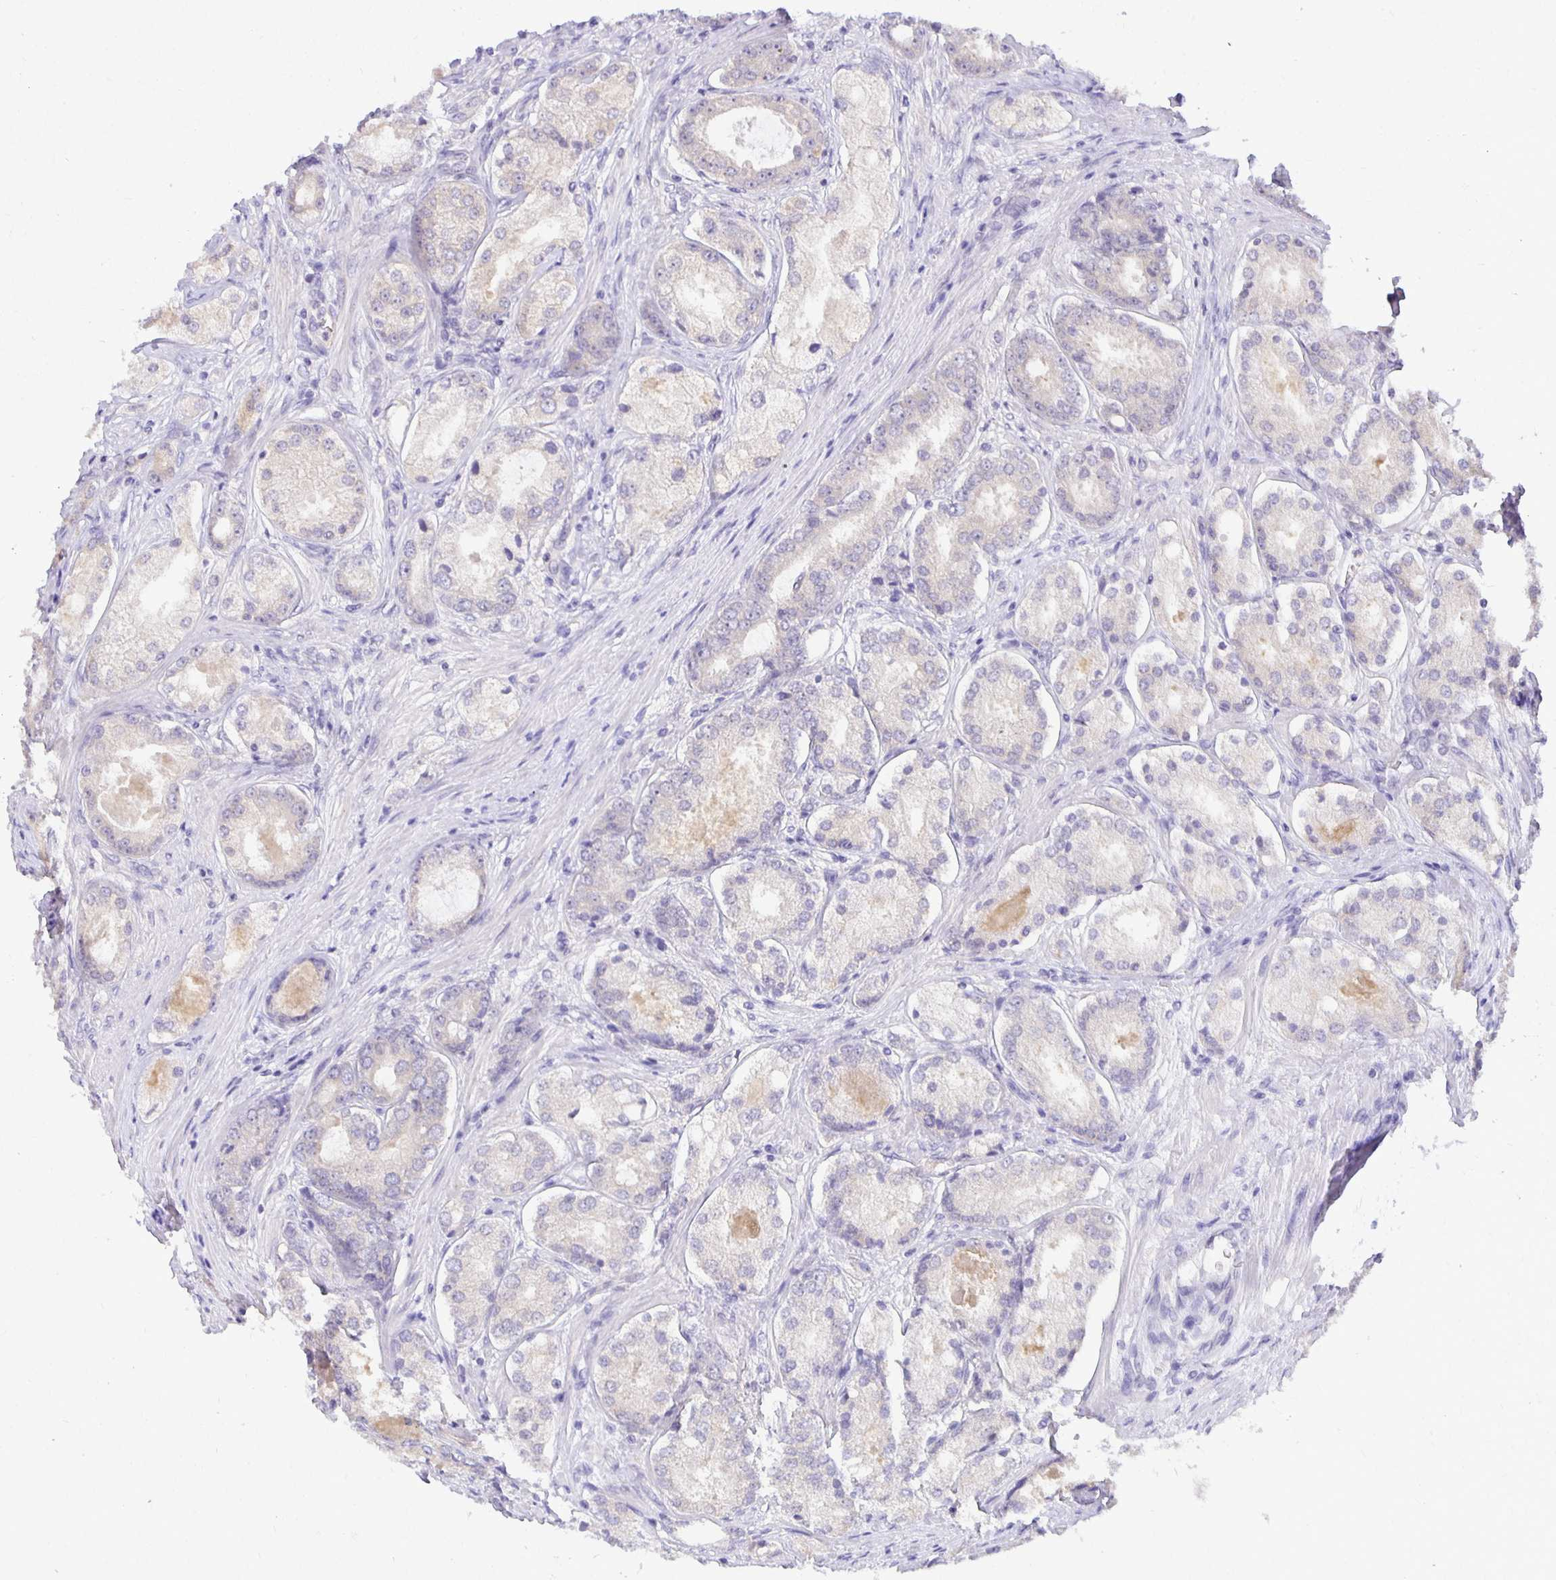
{"staining": {"intensity": "weak", "quantity": "<25%", "location": "cytoplasmic/membranous"}, "tissue": "prostate cancer", "cell_type": "Tumor cells", "image_type": "cancer", "snomed": [{"axis": "morphology", "description": "Adenocarcinoma, Low grade"}, {"axis": "topography", "description": "Prostate"}], "caption": "Human prostate cancer stained for a protein using immunohistochemistry (IHC) displays no expression in tumor cells.", "gene": "MIEN1", "patient": {"sex": "male", "age": 68}}